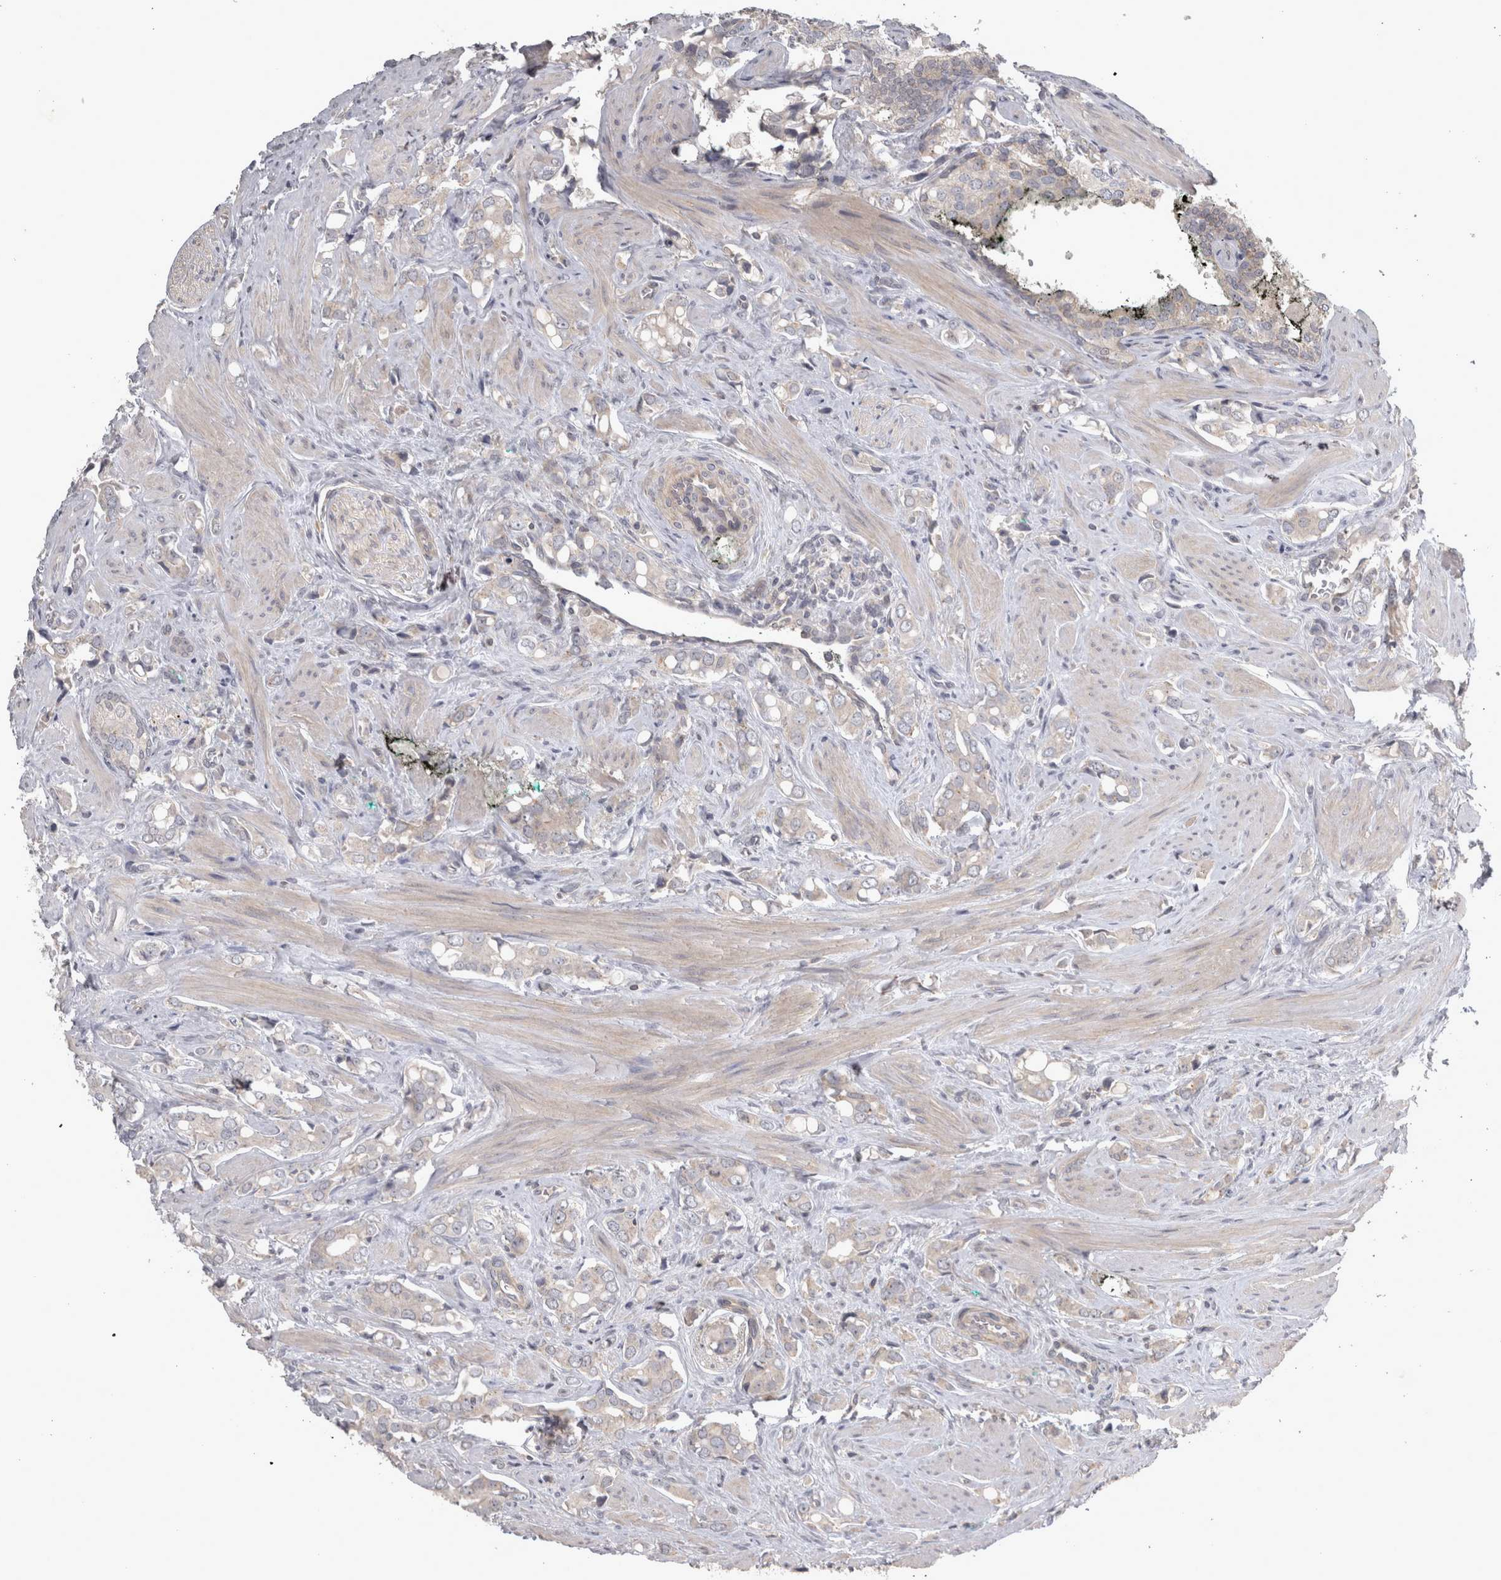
{"staining": {"intensity": "negative", "quantity": "none", "location": "none"}, "tissue": "prostate cancer", "cell_type": "Tumor cells", "image_type": "cancer", "snomed": [{"axis": "morphology", "description": "Adenocarcinoma, High grade"}, {"axis": "topography", "description": "Prostate"}], "caption": "The micrograph shows no staining of tumor cells in adenocarcinoma (high-grade) (prostate). (DAB (3,3'-diaminobenzidine) IHC visualized using brightfield microscopy, high magnification).", "gene": "SLCO5A1", "patient": {"sex": "male", "age": 52}}